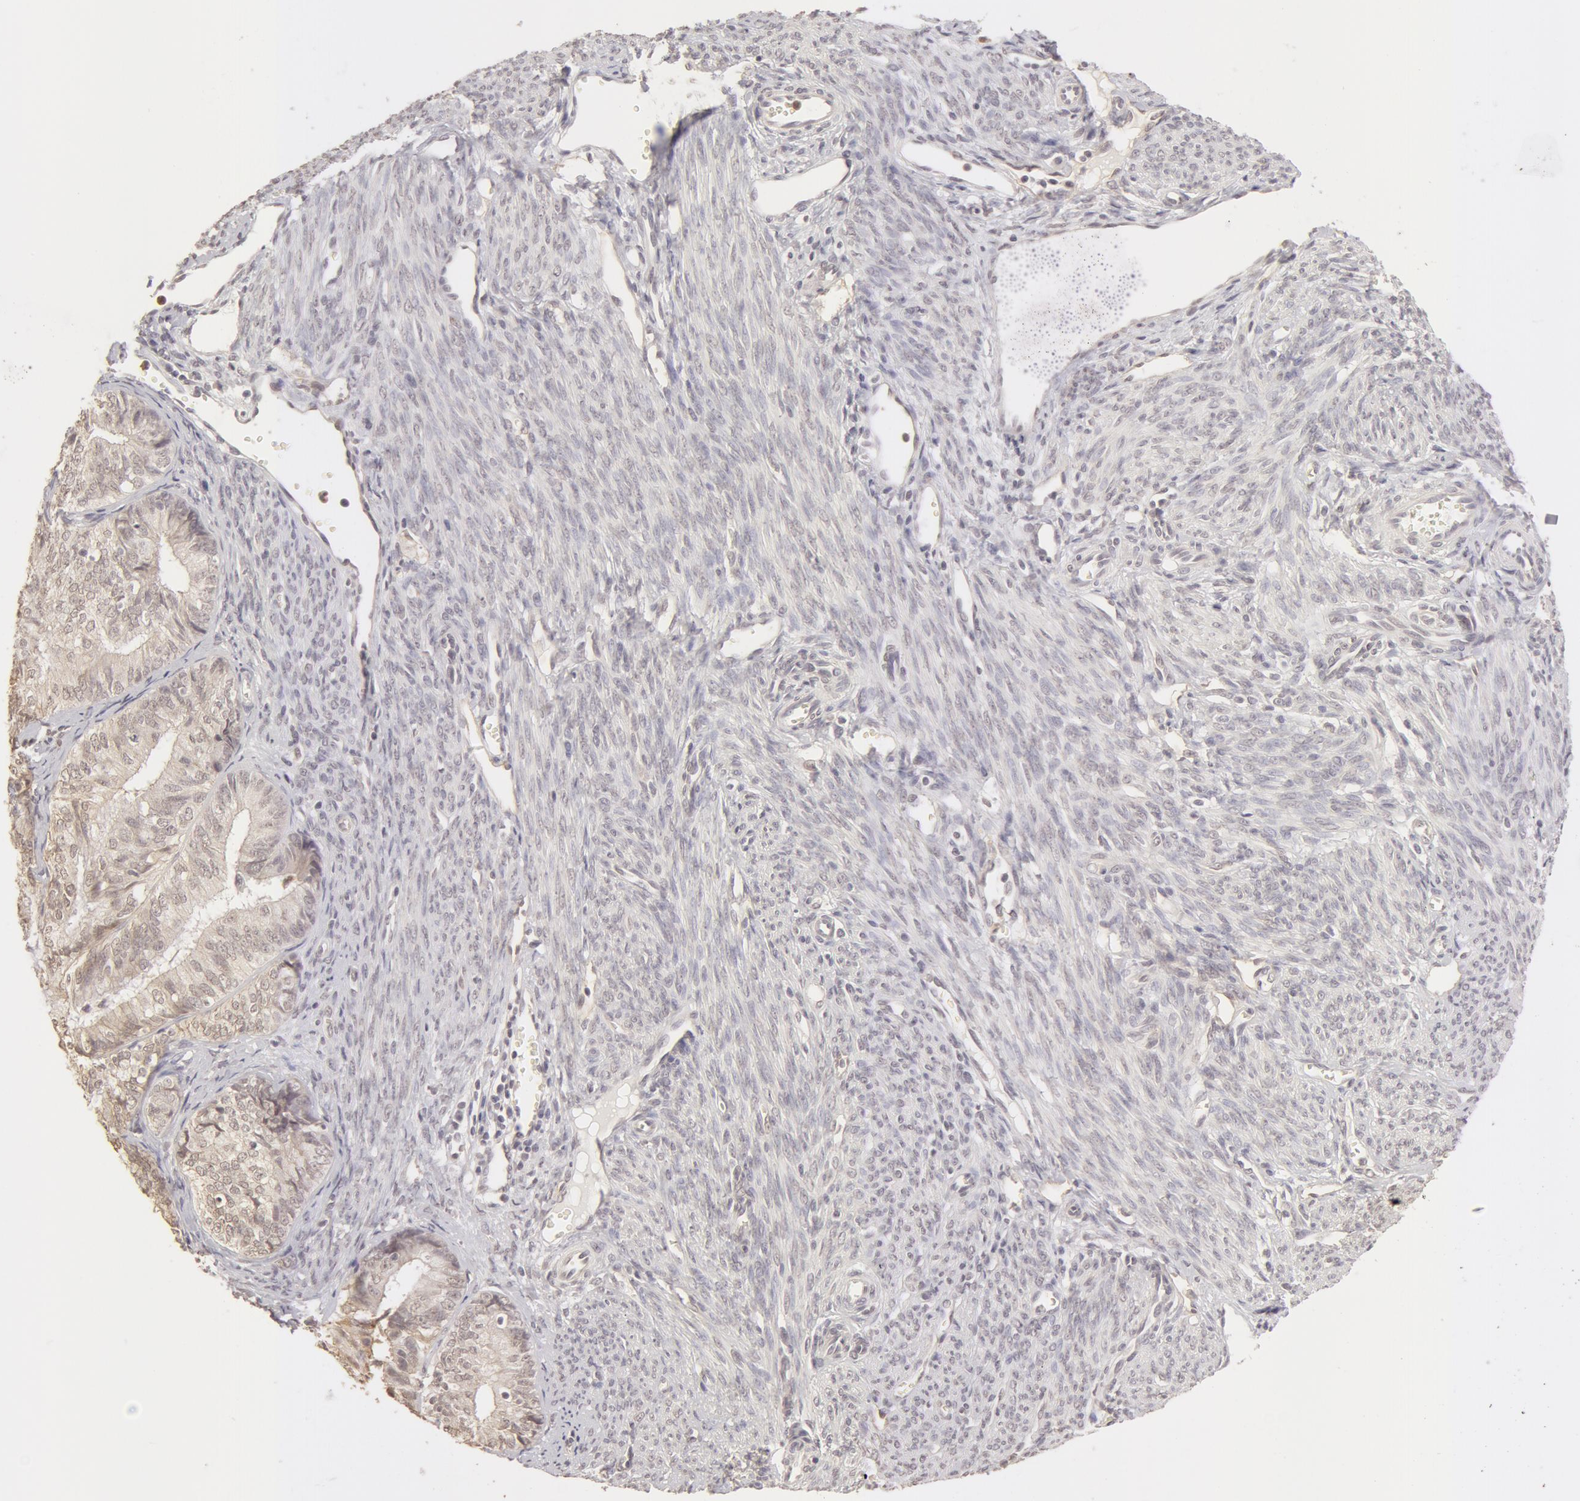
{"staining": {"intensity": "weak", "quantity": ">75%", "location": "cytoplasmic/membranous"}, "tissue": "endometrial cancer", "cell_type": "Tumor cells", "image_type": "cancer", "snomed": [{"axis": "morphology", "description": "Adenocarcinoma, NOS"}, {"axis": "topography", "description": "Endometrium"}], "caption": "Immunohistochemistry (IHC) of endometrial cancer (adenocarcinoma) exhibits low levels of weak cytoplasmic/membranous expression in approximately >75% of tumor cells.", "gene": "ADAM10", "patient": {"sex": "female", "age": 66}}